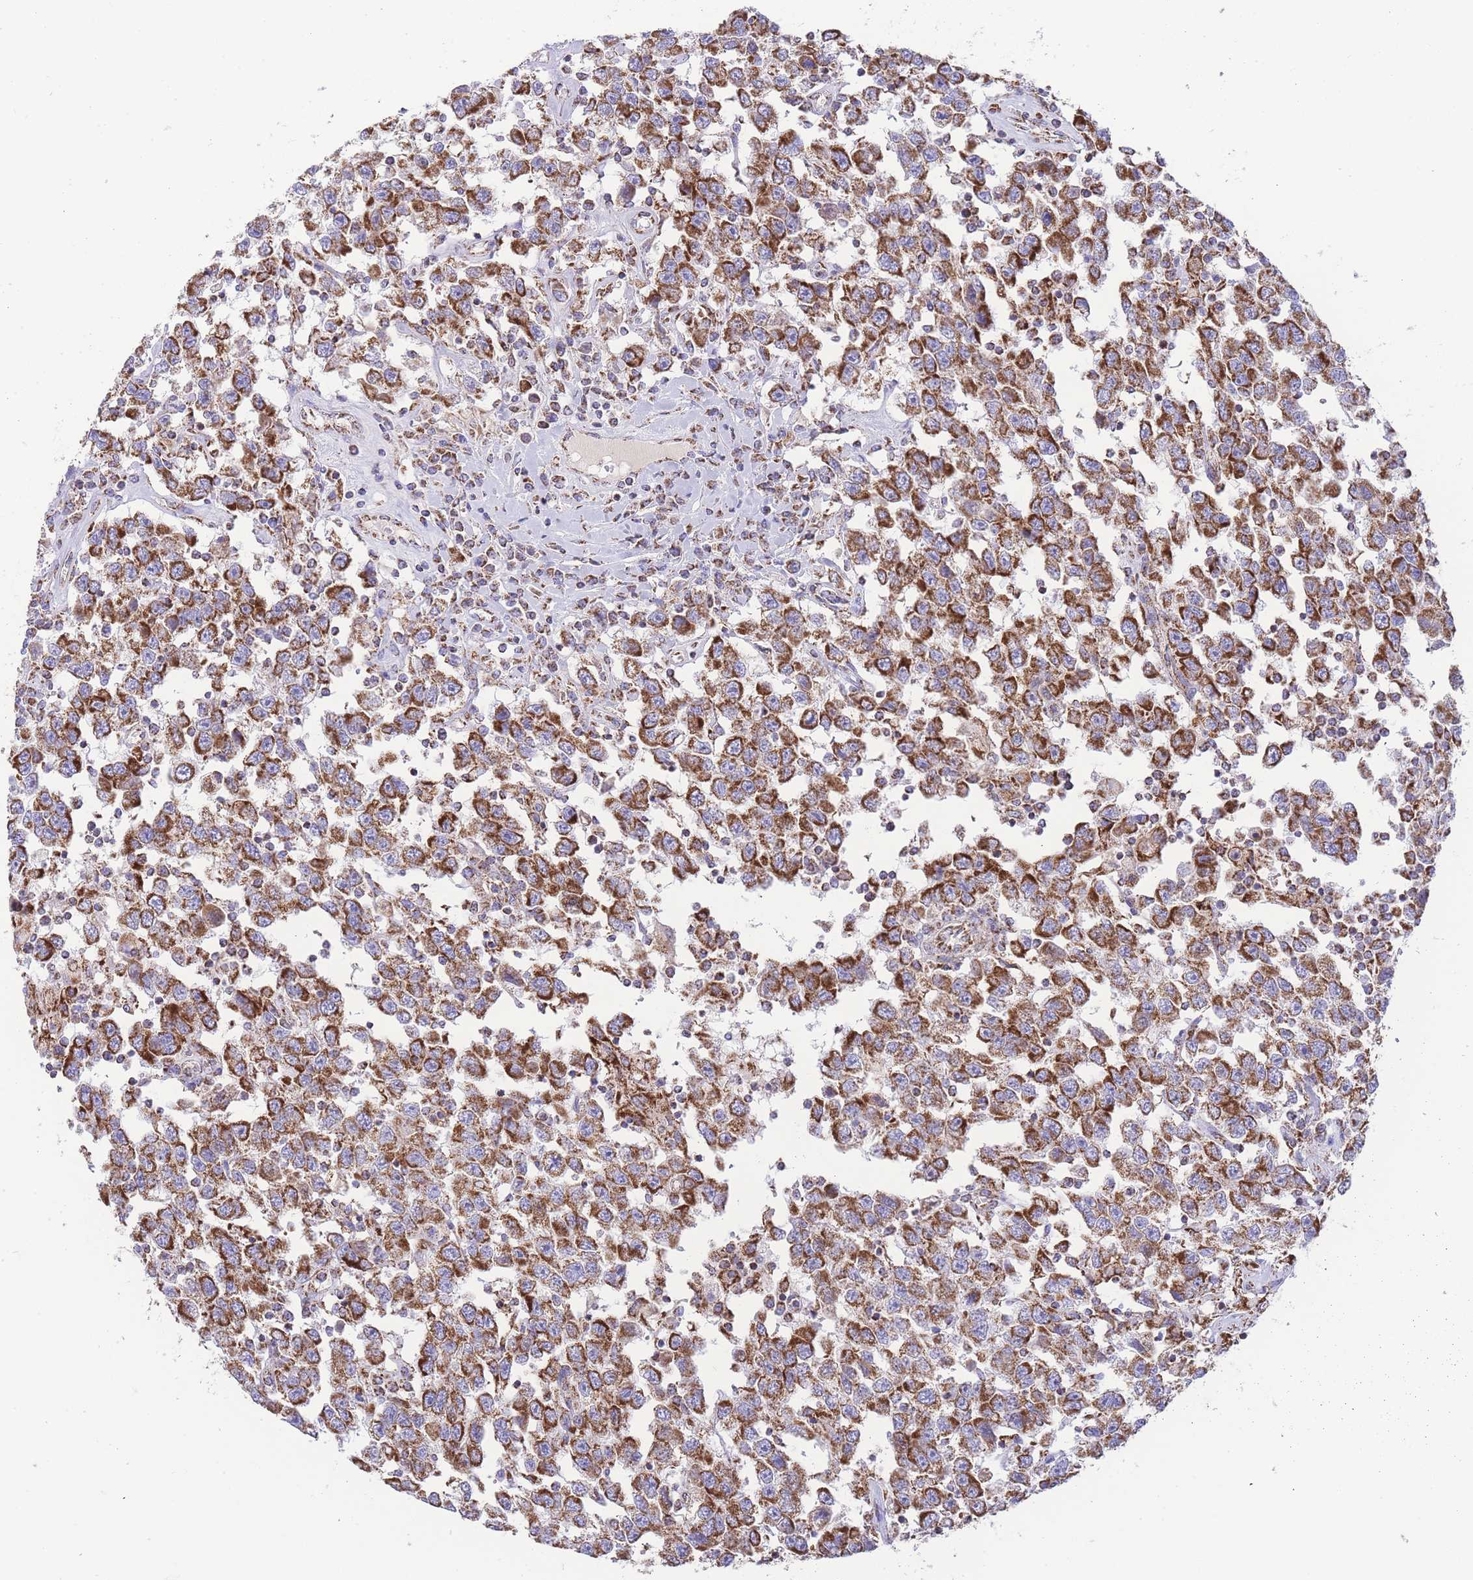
{"staining": {"intensity": "strong", "quantity": ">75%", "location": "cytoplasmic/membranous"}, "tissue": "testis cancer", "cell_type": "Tumor cells", "image_type": "cancer", "snomed": [{"axis": "morphology", "description": "Seminoma, NOS"}, {"axis": "topography", "description": "Testis"}], "caption": "Testis cancer stained with DAB immunohistochemistry (IHC) demonstrates high levels of strong cytoplasmic/membranous expression in approximately >75% of tumor cells.", "gene": "GSTM1", "patient": {"sex": "male", "age": 41}}